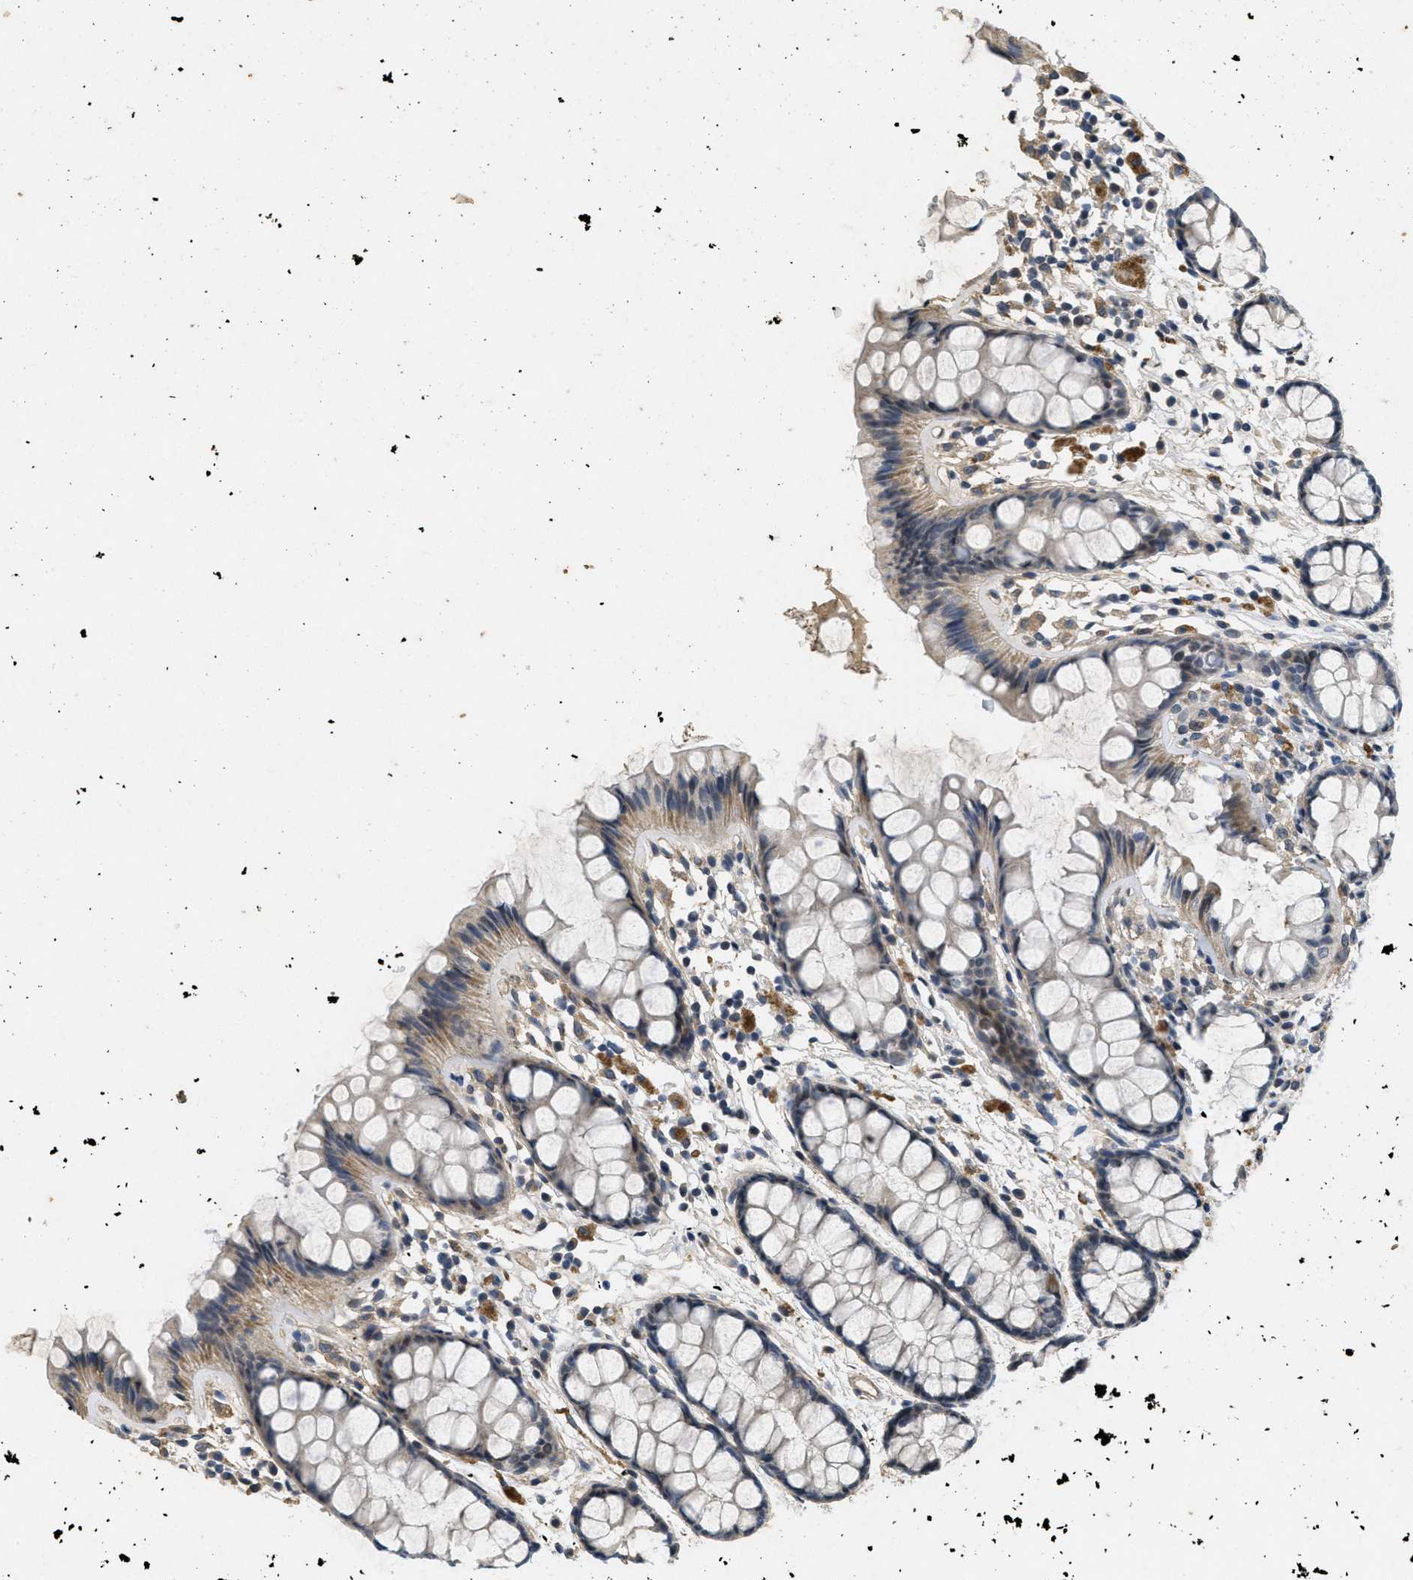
{"staining": {"intensity": "moderate", "quantity": ">75%", "location": "cytoplasmic/membranous,nuclear"}, "tissue": "rectum", "cell_type": "Glandular cells", "image_type": "normal", "snomed": [{"axis": "morphology", "description": "Normal tissue, NOS"}, {"axis": "topography", "description": "Rectum"}], "caption": "An immunohistochemistry (IHC) image of benign tissue is shown. Protein staining in brown highlights moderate cytoplasmic/membranous,nuclear positivity in rectum within glandular cells.", "gene": "PAPOLG", "patient": {"sex": "female", "age": 66}}